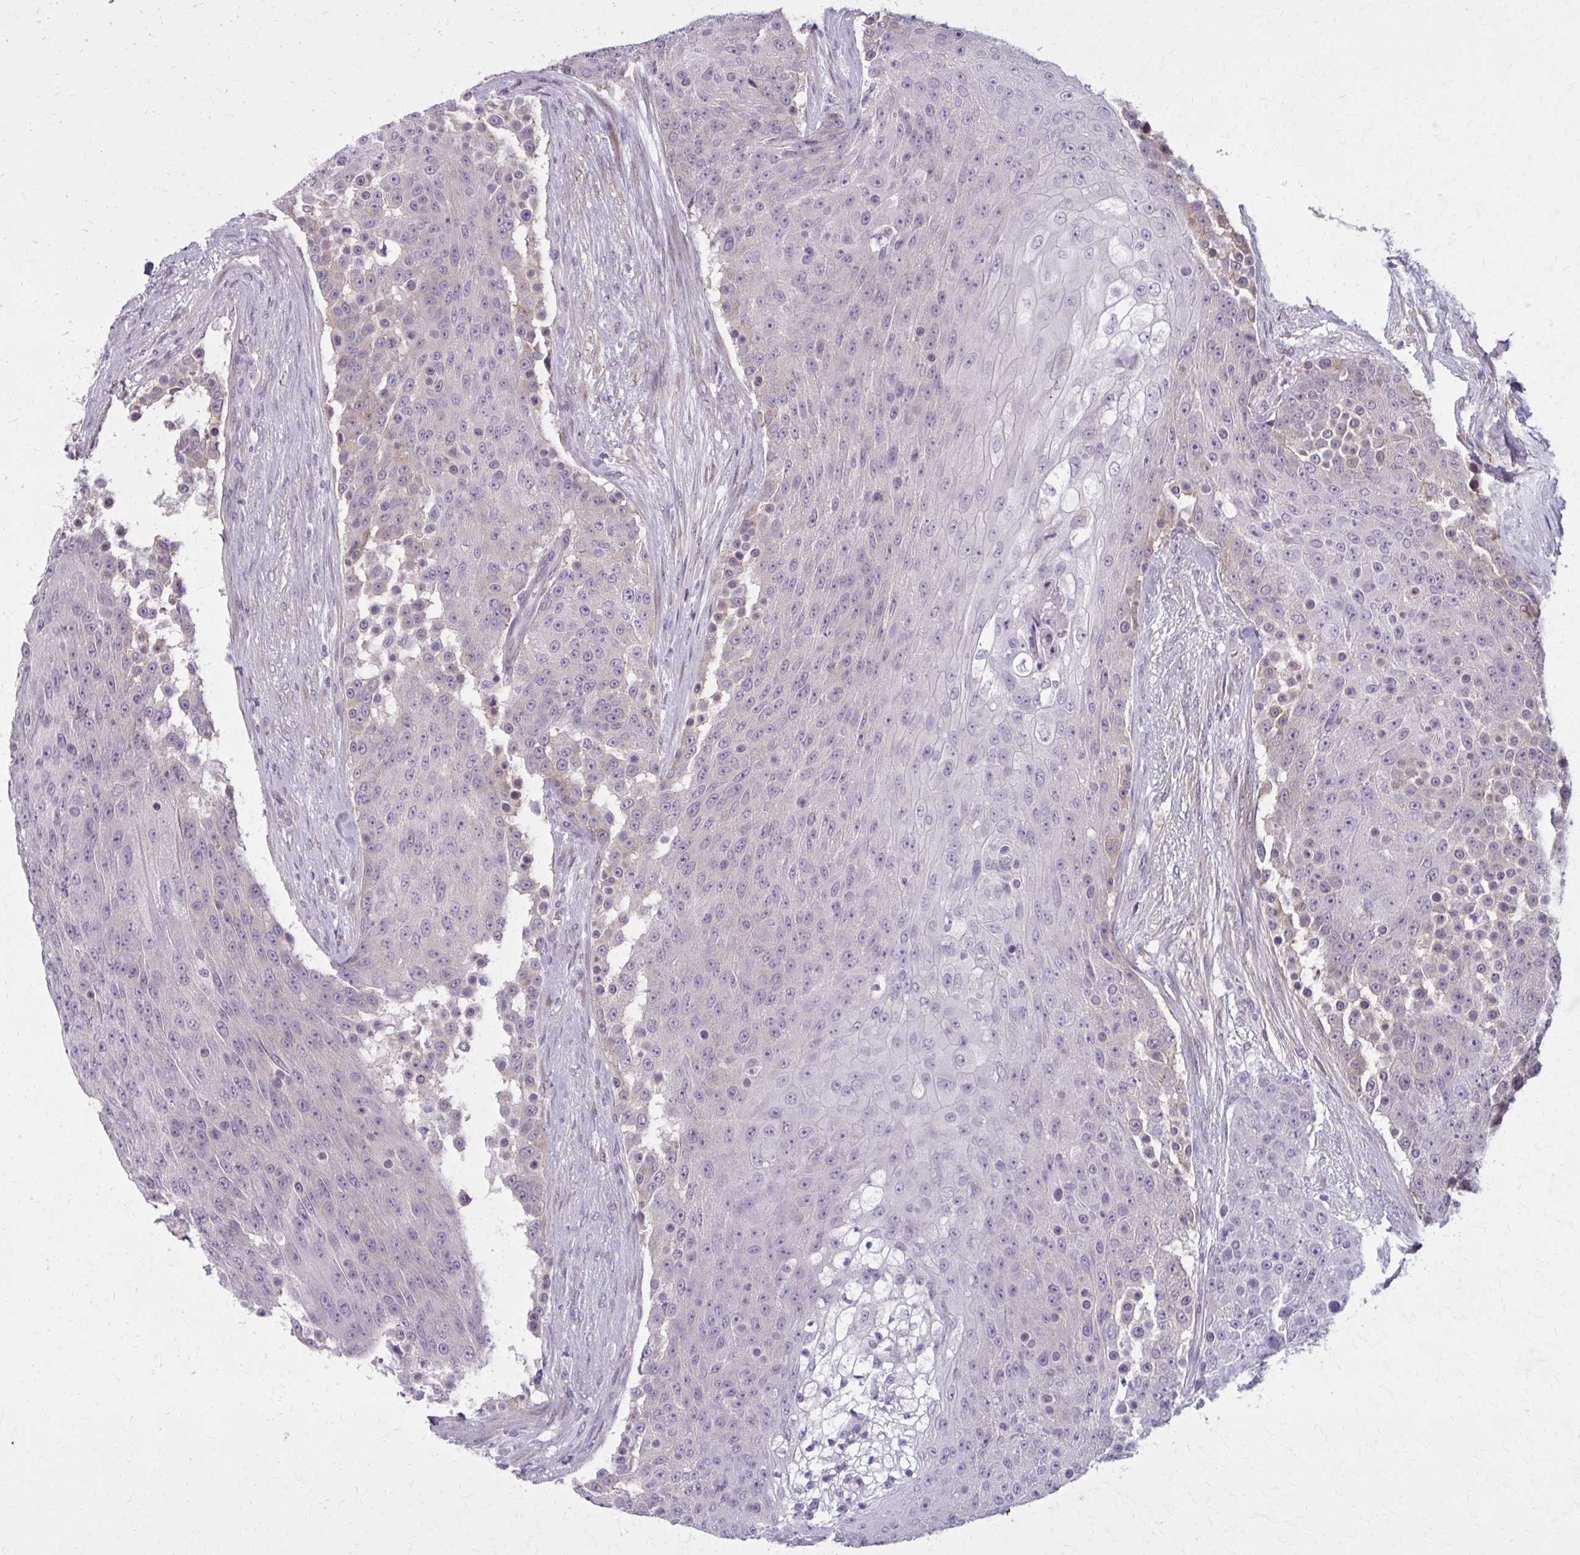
{"staining": {"intensity": "weak", "quantity": "<25%", "location": "cytoplasmic/membranous"}, "tissue": "urothelial cancer", "cell_type": "Tumor cells", "image_type": "cancer", "snomed": [{"axis": "morphology", "description": "Urothelial carcinoma, High grade"}, {"axis": "topography", "description": "Urinary bladder"}], "caption": "The image exhibits no significant positivity in tumor cells of urothelial cancer.", "gene": "NUMBL", "patient": {"sex": "female", "age": 63}}